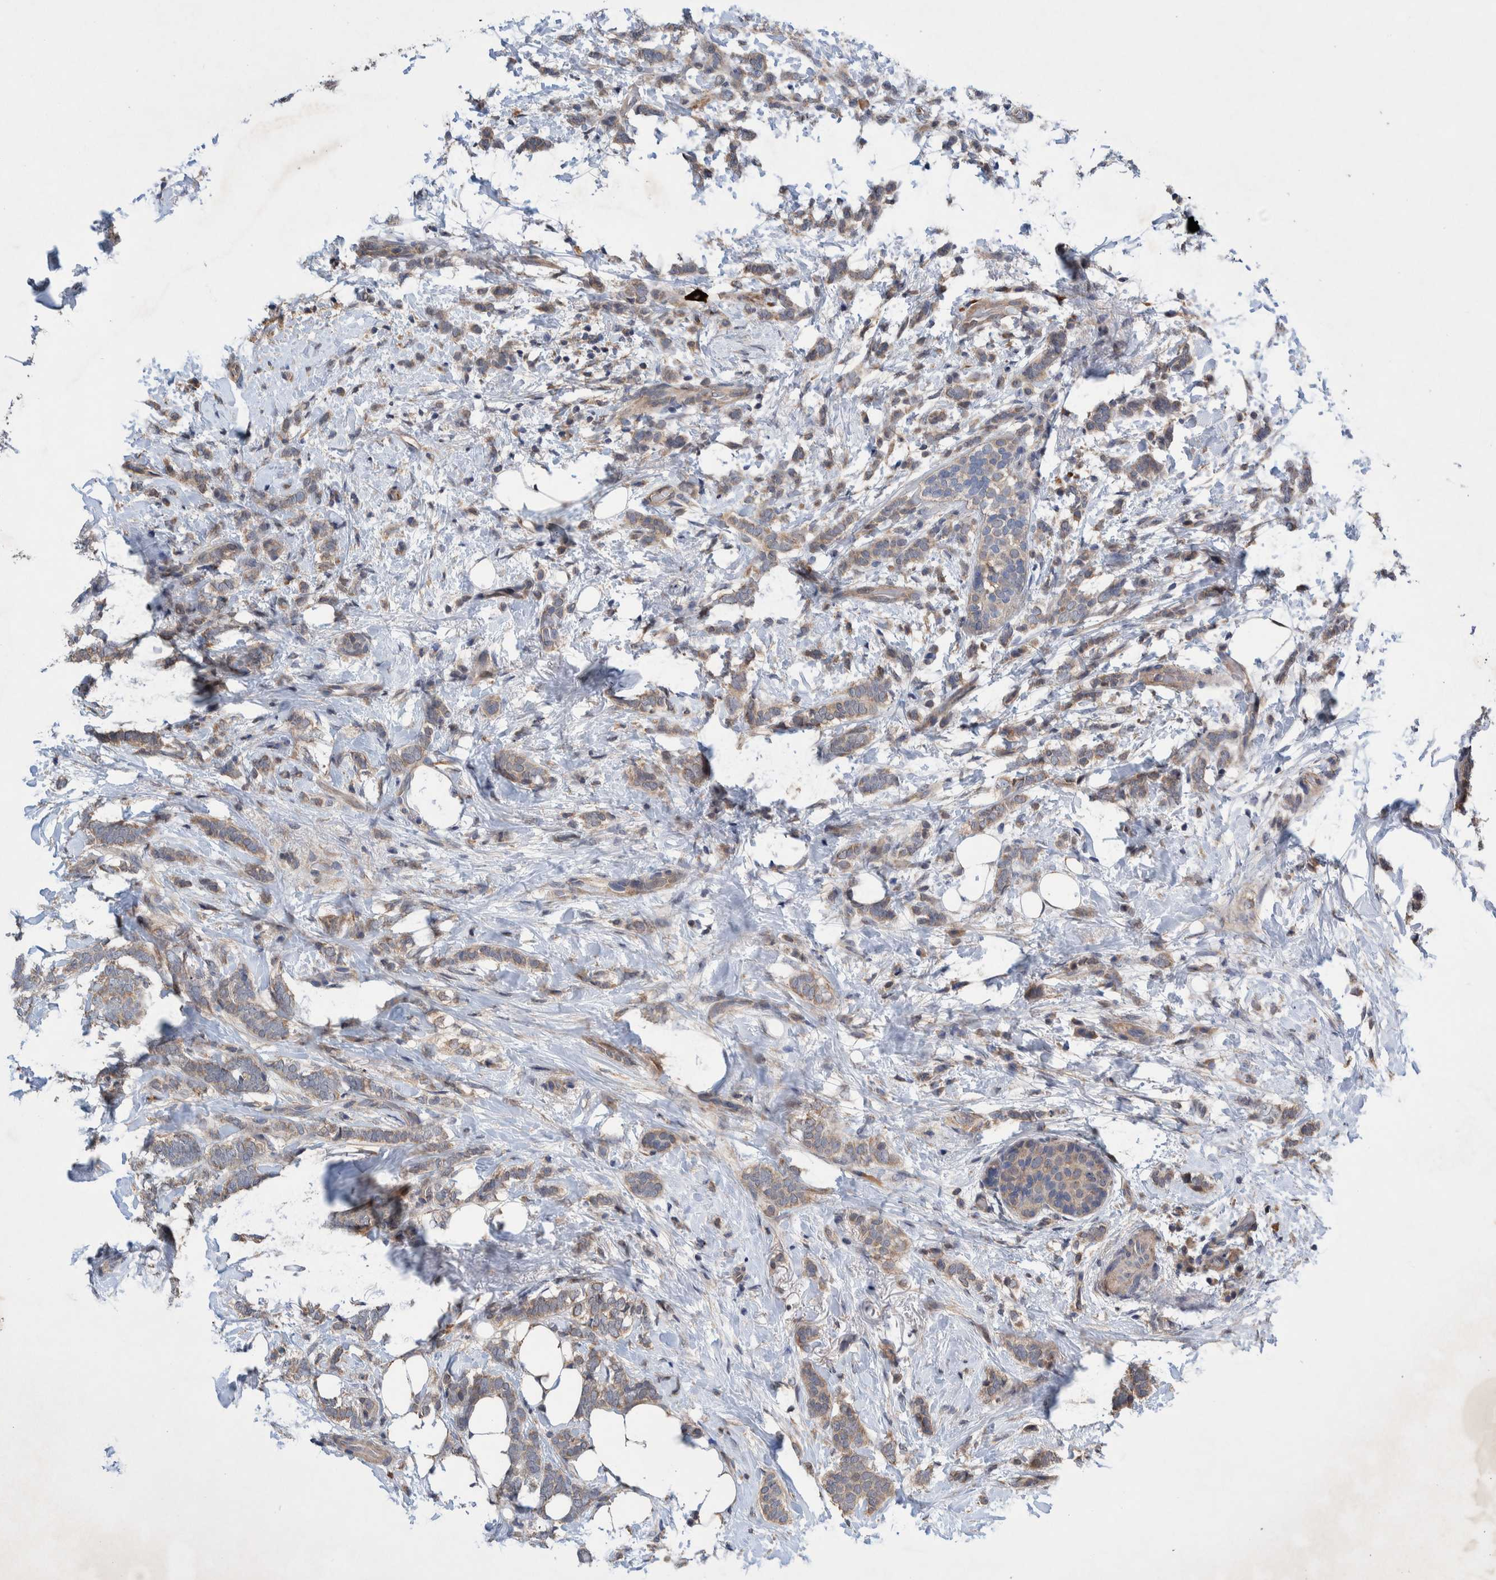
{"staining": {"intensity": "weak", "quantity": ">75%", "location": "cytoplasmic/membranous"}, "tissue": "breast cancer", "cell_type": "Tumor cells", "image_type": "cancer", "snomed": [{"axis": "morphology", "description": "Lobular carcinoma"}, {"axis": "topography", "description": "Breast"}], "caption": "An image of human breast lobular carcinoma stained for a protein shows weak cytoplasmic/membranous brown staining in tumor cells.", "gene": "PIK3R6", "patient": {"sex": "female", "age": 50}}